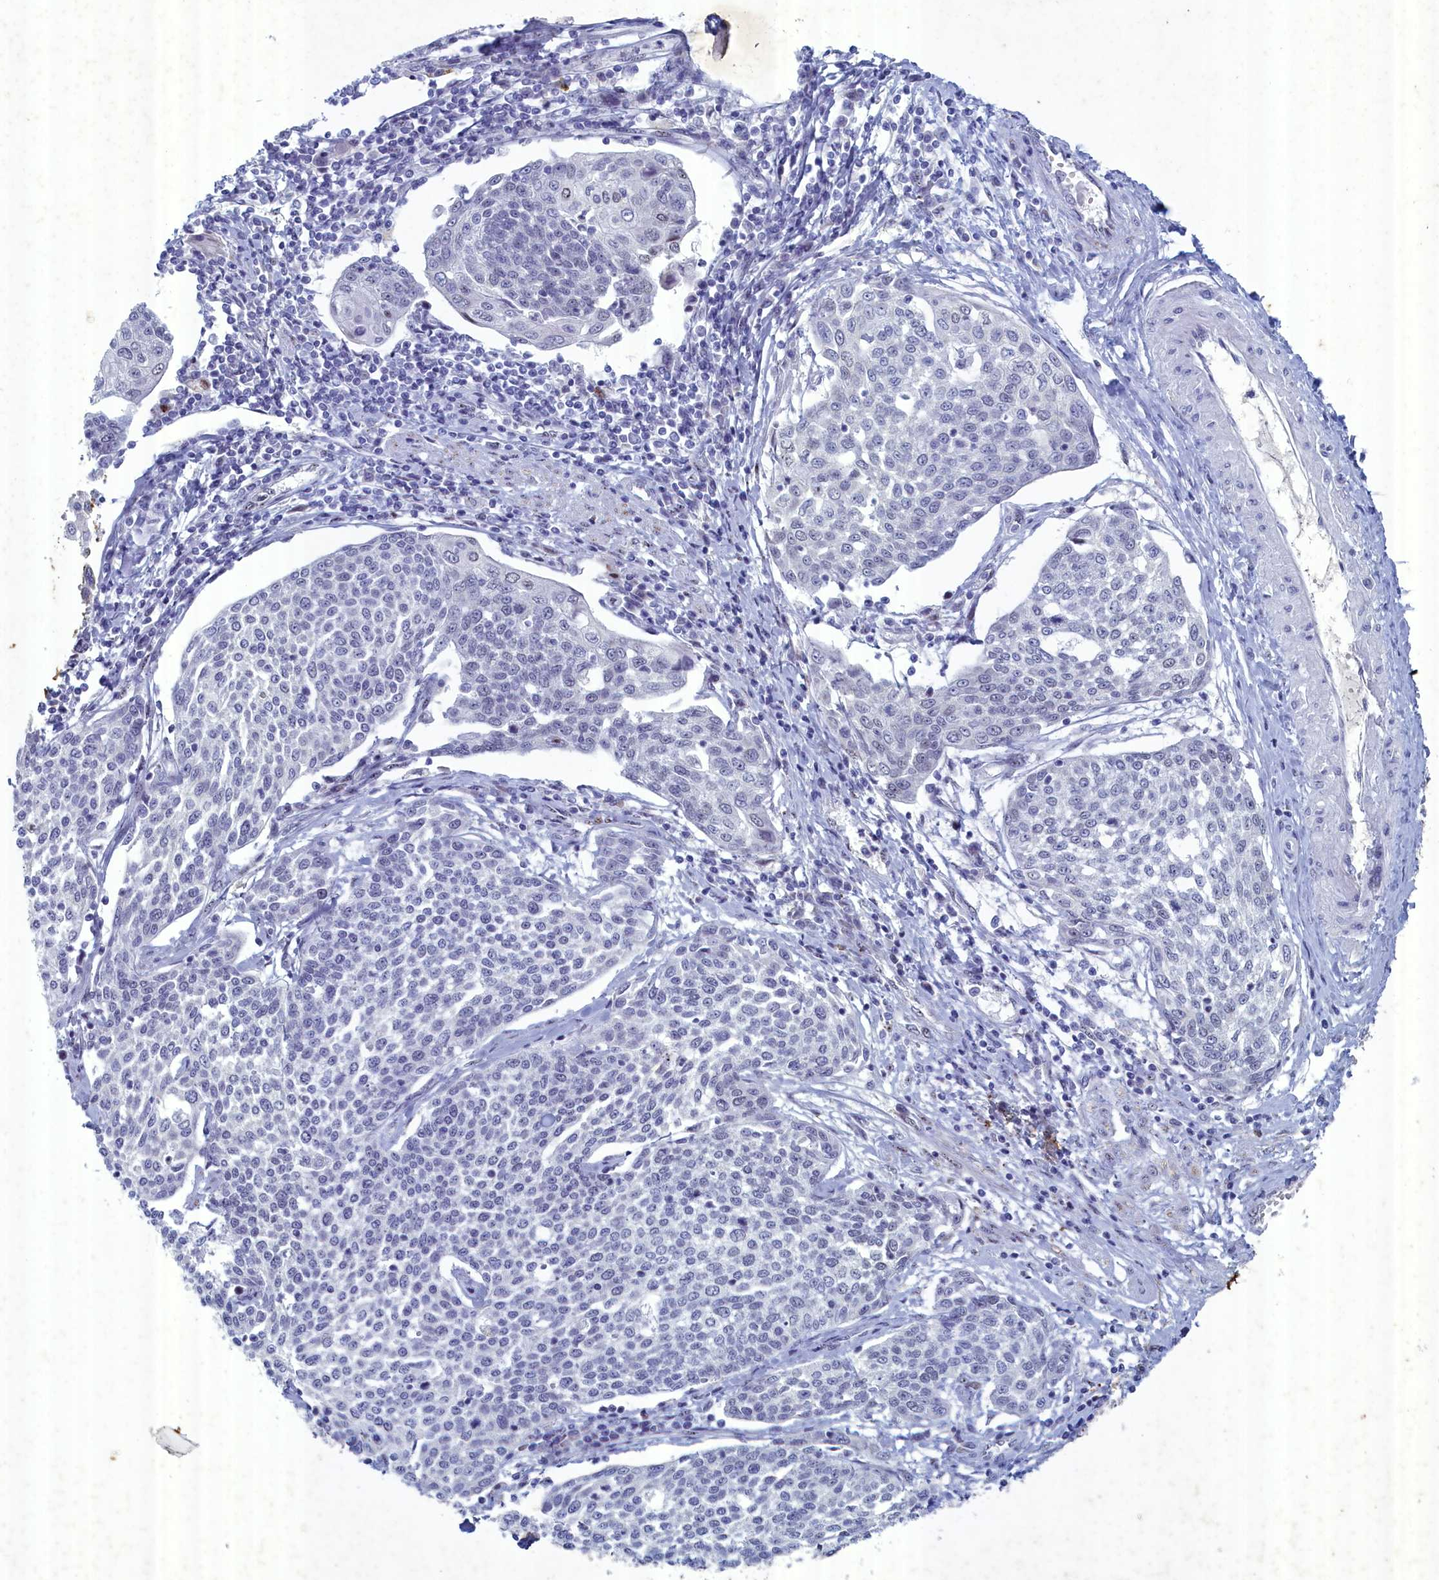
{"staining": {"intensity": "negative", "quantity": "none", "location": "none"}, "tissue": "cervical cancer", "cell_type": "Tumor cells", "image_type": "cancer", "snomed": [{"axis": "morphology", "description": "Squamous cell carcinoma, NOS"}, {"axis": "topography", "description": "Cervix"}], "caption": "Tumor cells are negative for protein expression in human squamous cell carcinoma (cervical). The staining is performed using DAB brown chromogen with nuclei counter-stained in using hematoxylin.", "gene": "WDR76", "patient": {"sex": "female", "age": 34}}